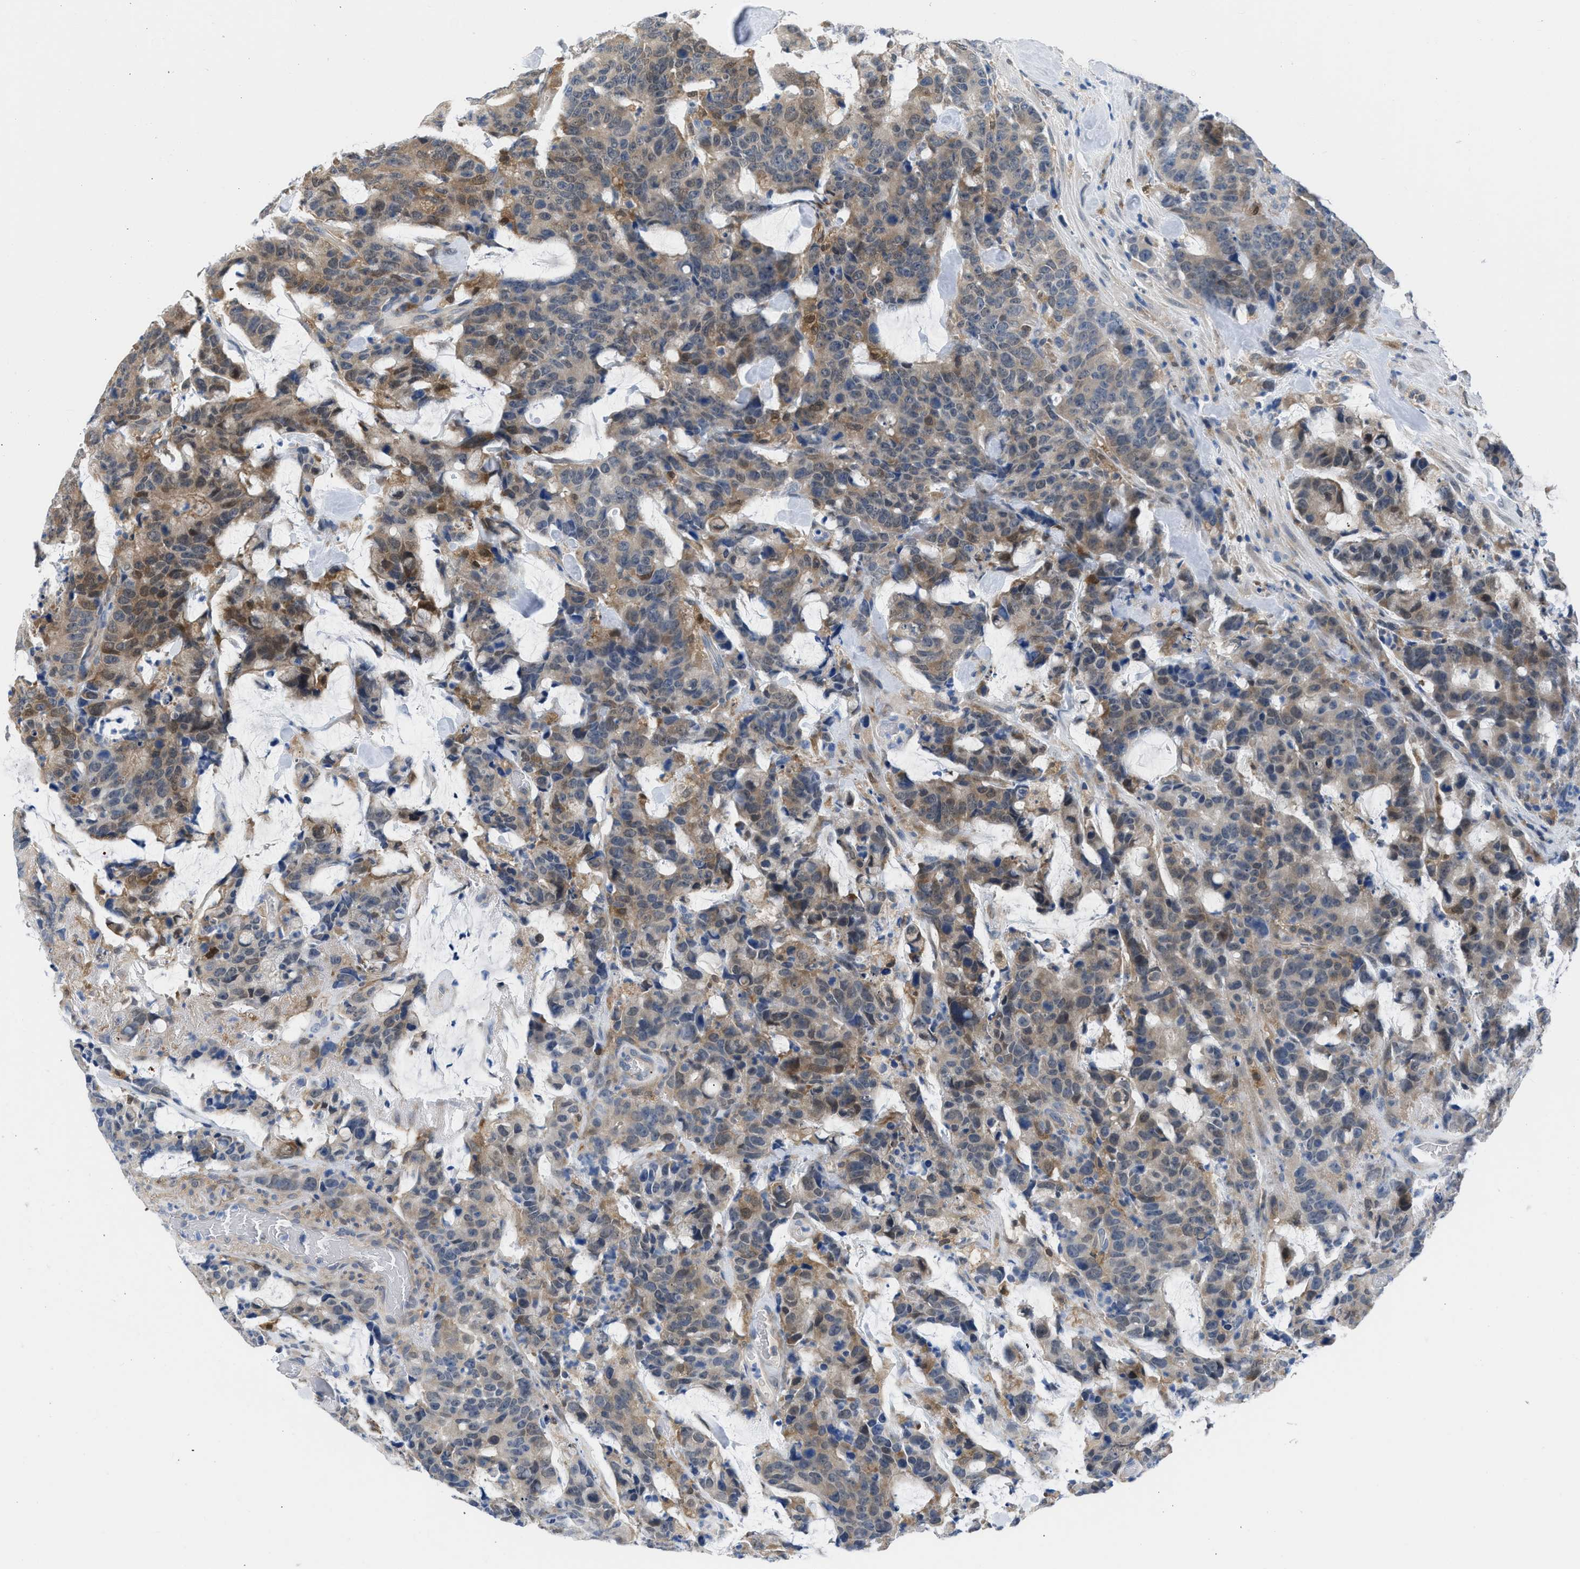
{"staining": {"intensity": "moderate", "quantity": "25%-75%", "location": "cytoplasmic/membranous"}, "tissue": "colorectal cancer", "cell_type": "Tumor cells", "image_type": "cancer", "snomed": [{"axis": "morphology", "description": "Adenocarcinoma, NOS"}, {"axis": "topography", "description": "Colon"}], "caption": "Protein expression by immunohistochemistry demonstrates moderate cytoplasmic/membranous positivity in approximately 25%-75% of tumor cells in colorectal cancer (adenocarcinoma). (Brightfield microscopy of DAB IHC at high magnification).", "gene": "CBR1", "patient": {"sex": "female", "age": 86}}